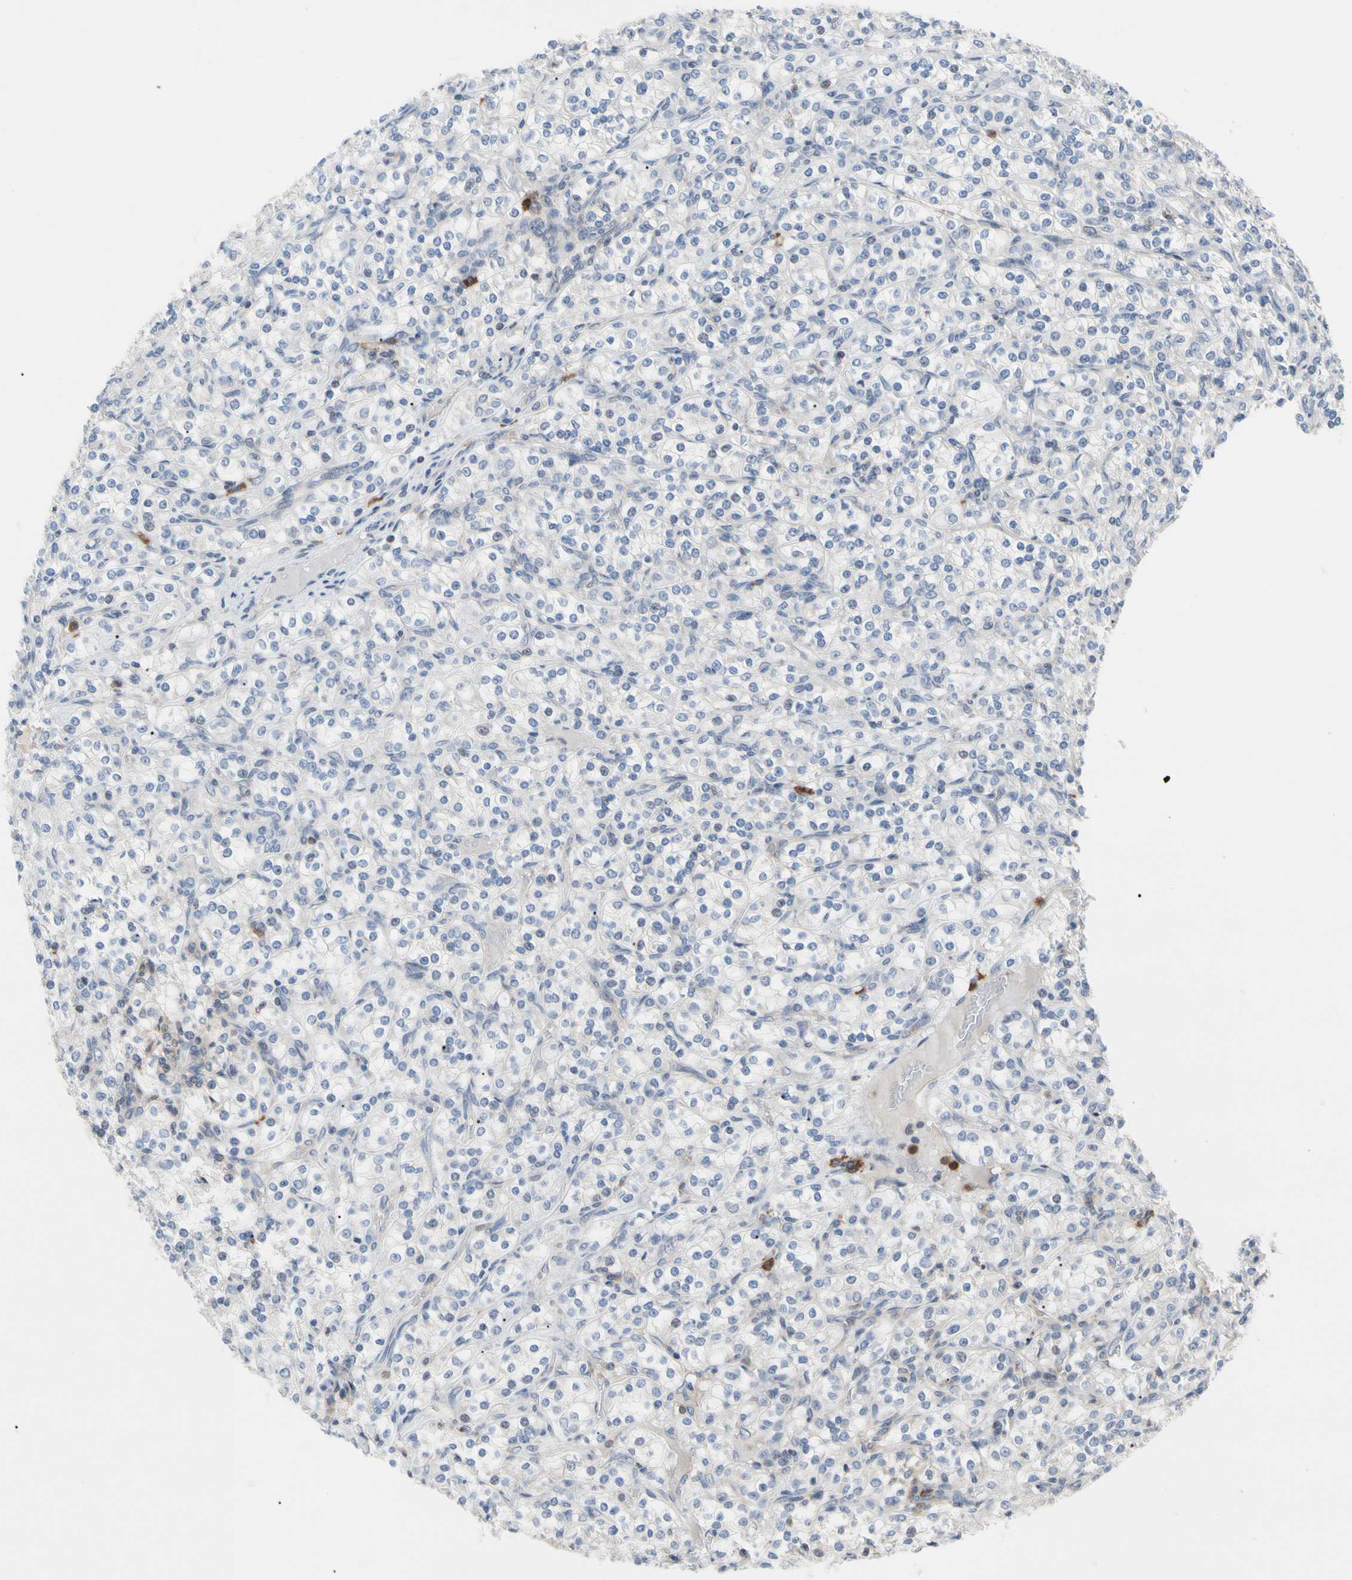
{"staining": {"intensity": "negative", "quantity": "none", "location": "none"}, "tissue": "renal cancer", "cell_type": "Tumor cells", "image_type": "cancer", "snomed": [{"axis": "morphology", "description": "Adenocarcinoma, NOS"}, {"axis": "topography", "description": "Kidney"}], "caption": "Renal cancer (adenocarcinoma) was stained to show a protein in brown. There is no significant expression in tumor cells.", "gene": "MCL1", "patient": {"sex": "male", "age": 77}}